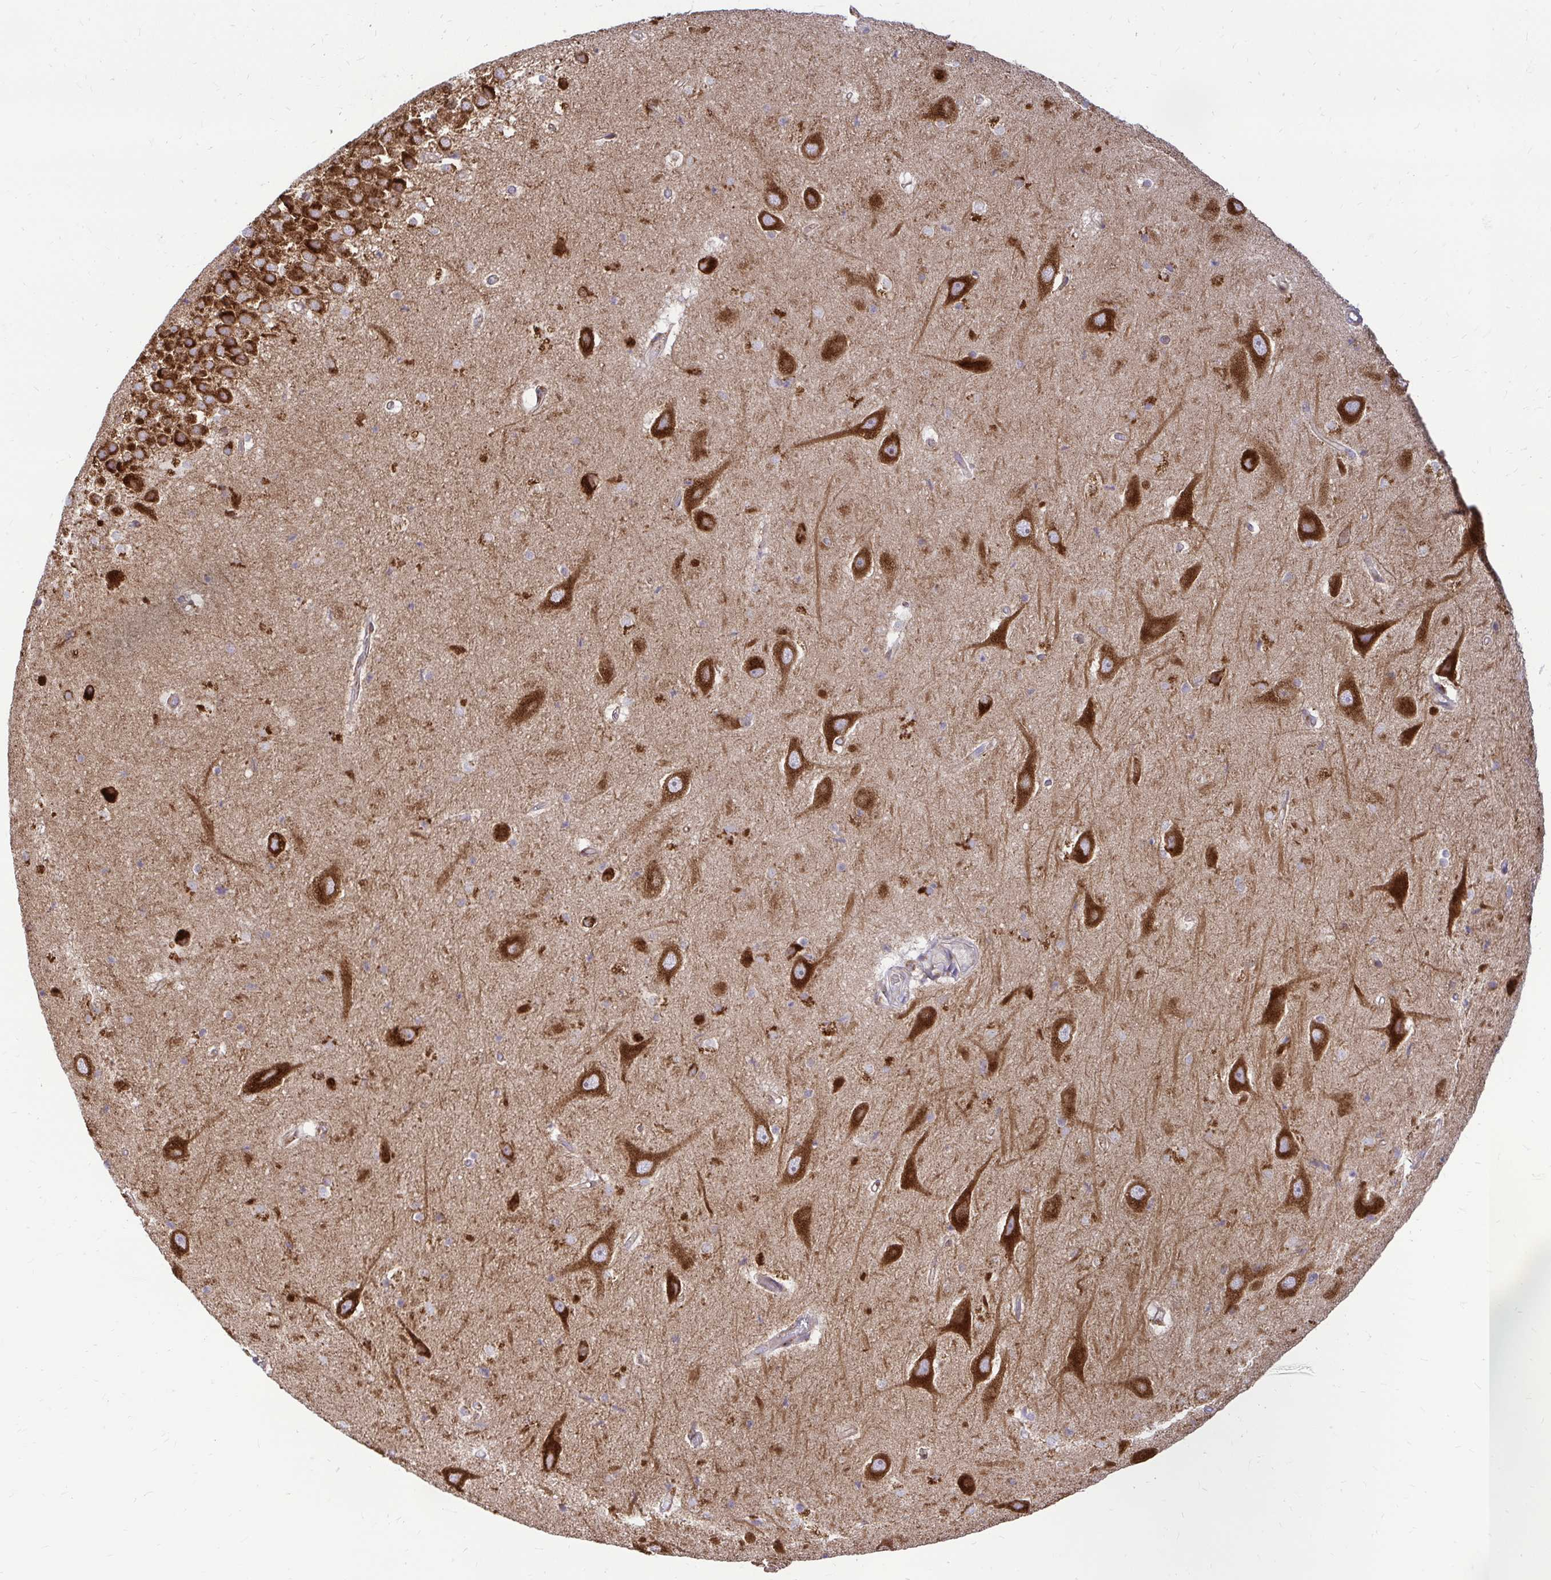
{"staining": {"intensity": "weak", "quantity": "<25%", "location": "cytoplasmic/membranous"}, "tissue": "hippocampus", "cell_type": "Glial cells", "image_type": "normal", "snomed": [{"axis": "morphology", "description": "Normal tissue, NOS"}, {"axis": "topography", "description": "Hippocampus"}], "caption": "DAB immunohistochemical staining of unremarkable human hippocampus demonstrates no significant staining in glial cells. Brightfield microscopy of immunohistochemistry (IHC) stained with DAB (3,3'-diaminobenzidine) (brown) and hematoxylin (blue), captured at high magnification.", "gene": "VTI1B", "patient": {"sex": "male", "age": 26}}